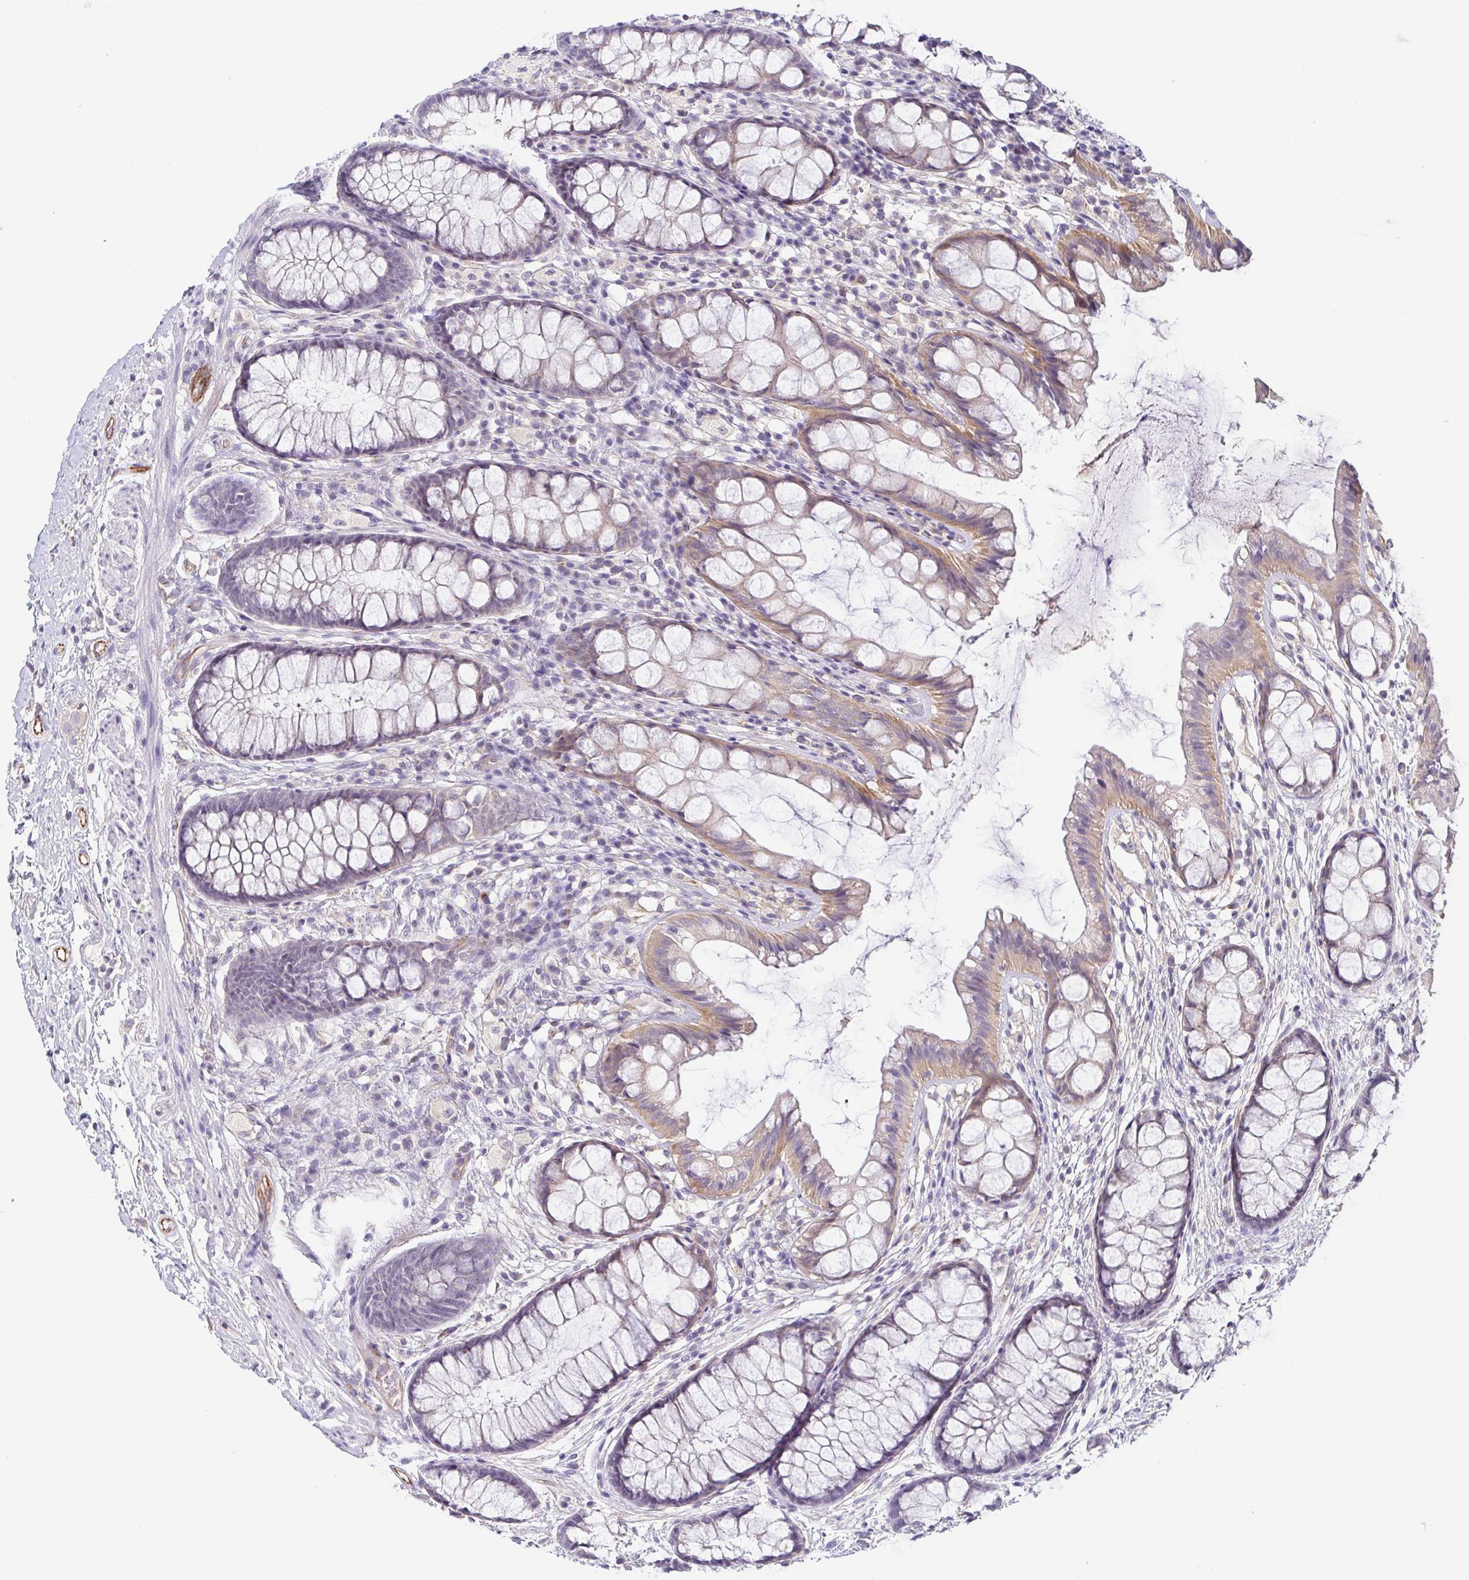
{"staining": {"intensity": "weak", "quantity": "25%-75%", "location": "cytoplasmic/membranous"}, "tissue": "rectum", "cell_type": "Glandular cells", "image_type": "normal", "snomed": [{"axis": "morphology", "description": "Normal tissue, NOS"}, {"axis": "topography", "description": "Rectum"}], "caption": "Immunohistochemistry (IHC) image of benign rectum: human rectum stained using immunohistochemistry shows low levels of weak protein expression localized specifically in the cytoplasmic/membranous of glandular cells, appearing as a cytoplasmic/membranous brown color.", "gene": "COL17A1", "patient": {"sex": "female", "age": 62}}